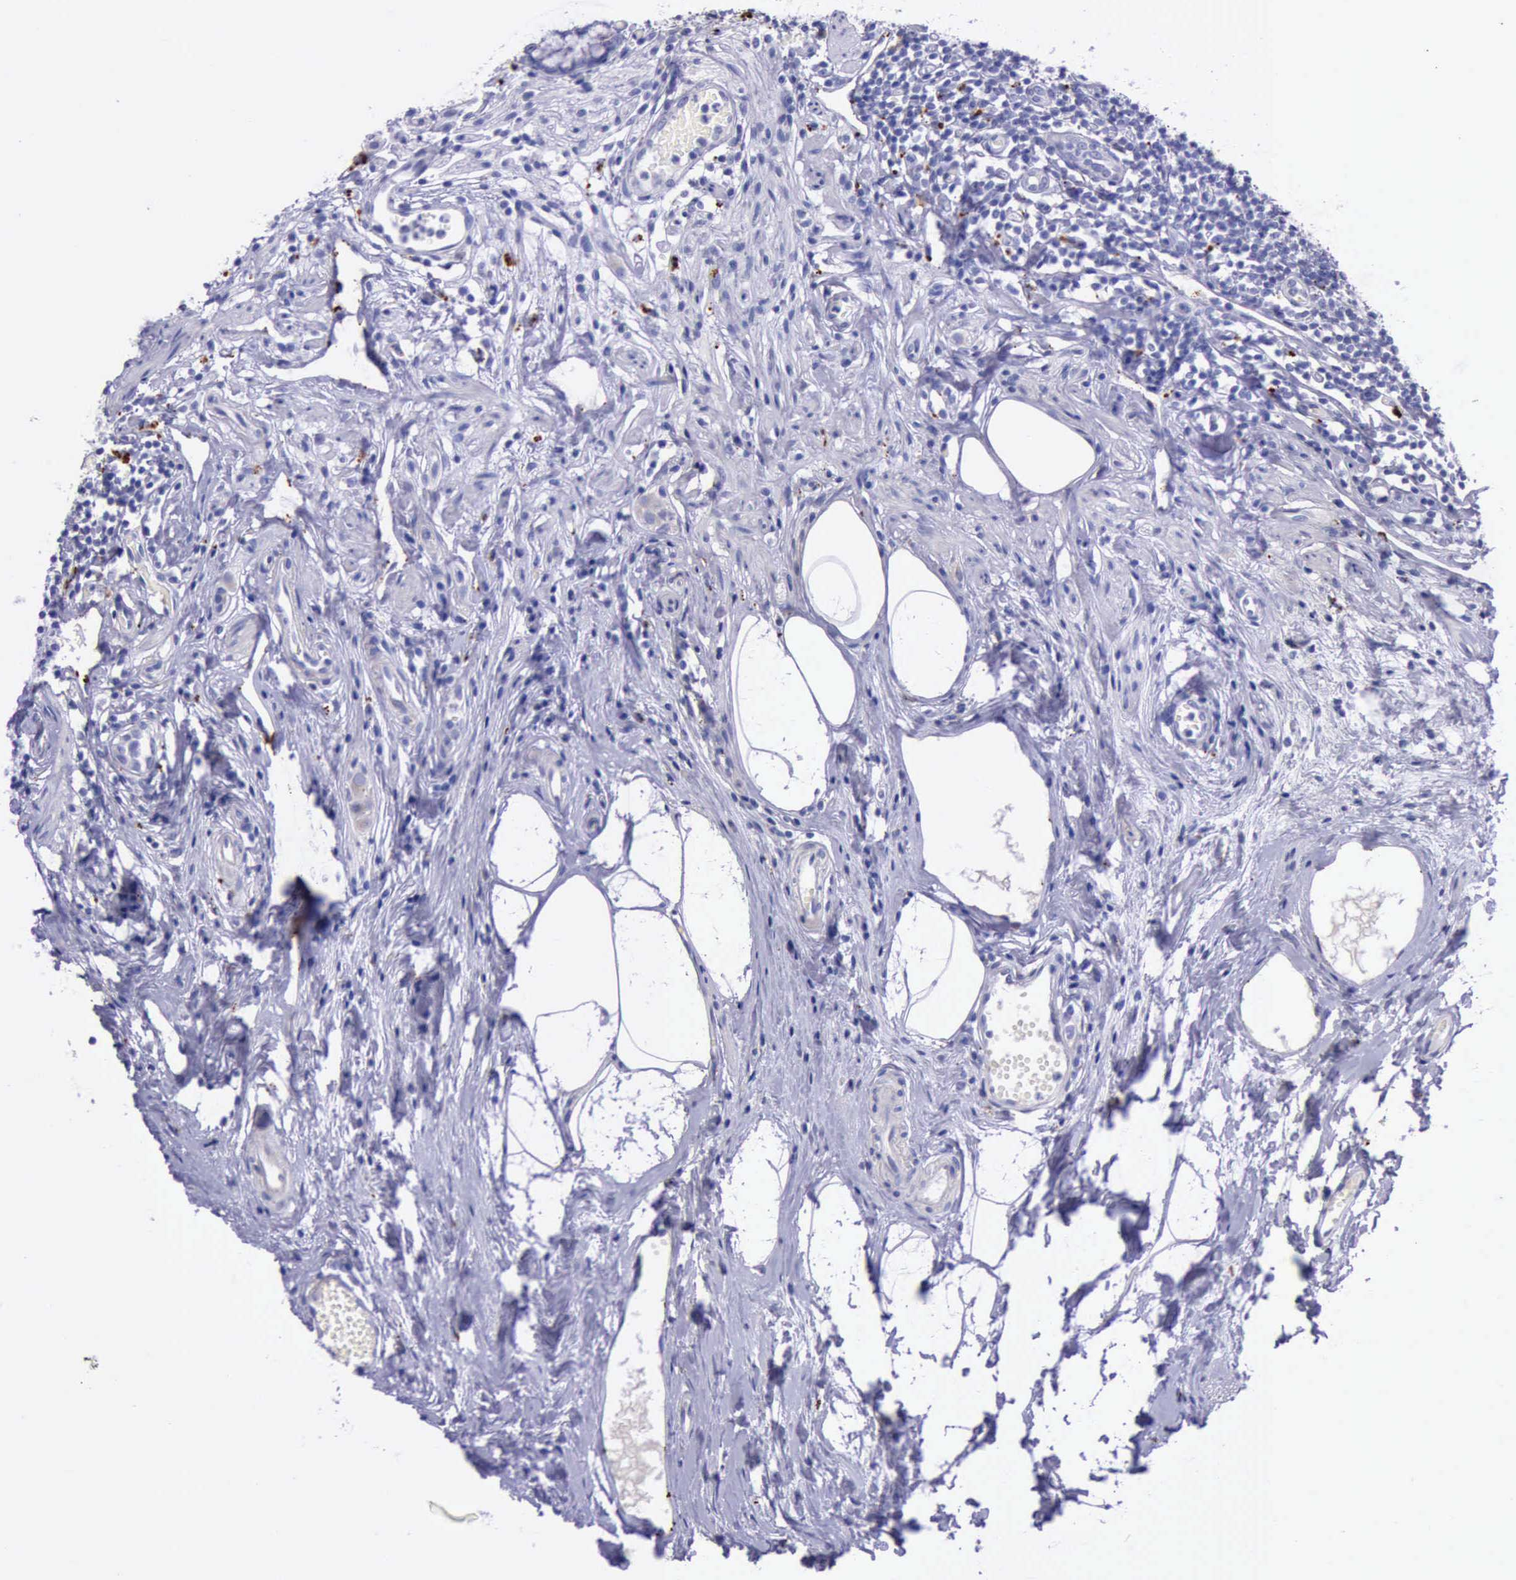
{"staining": {"intensity": "weak", "quantity": "<25%", "location": "cytoplasmic/membranous"}, "tissue": "appendix", "cell_type": "Glandular cells", "image_type": "normal", "snomed": [{"axis": "morphology", "description": "Normal tissue, NOS"}, {"axis": "topography", "description": "Appendix"}], "caption": "Image shows no protein positivity in glandular cells of benign appendix.", "gene": "GLA", "patient": {"sex": "male", "age": 38}}